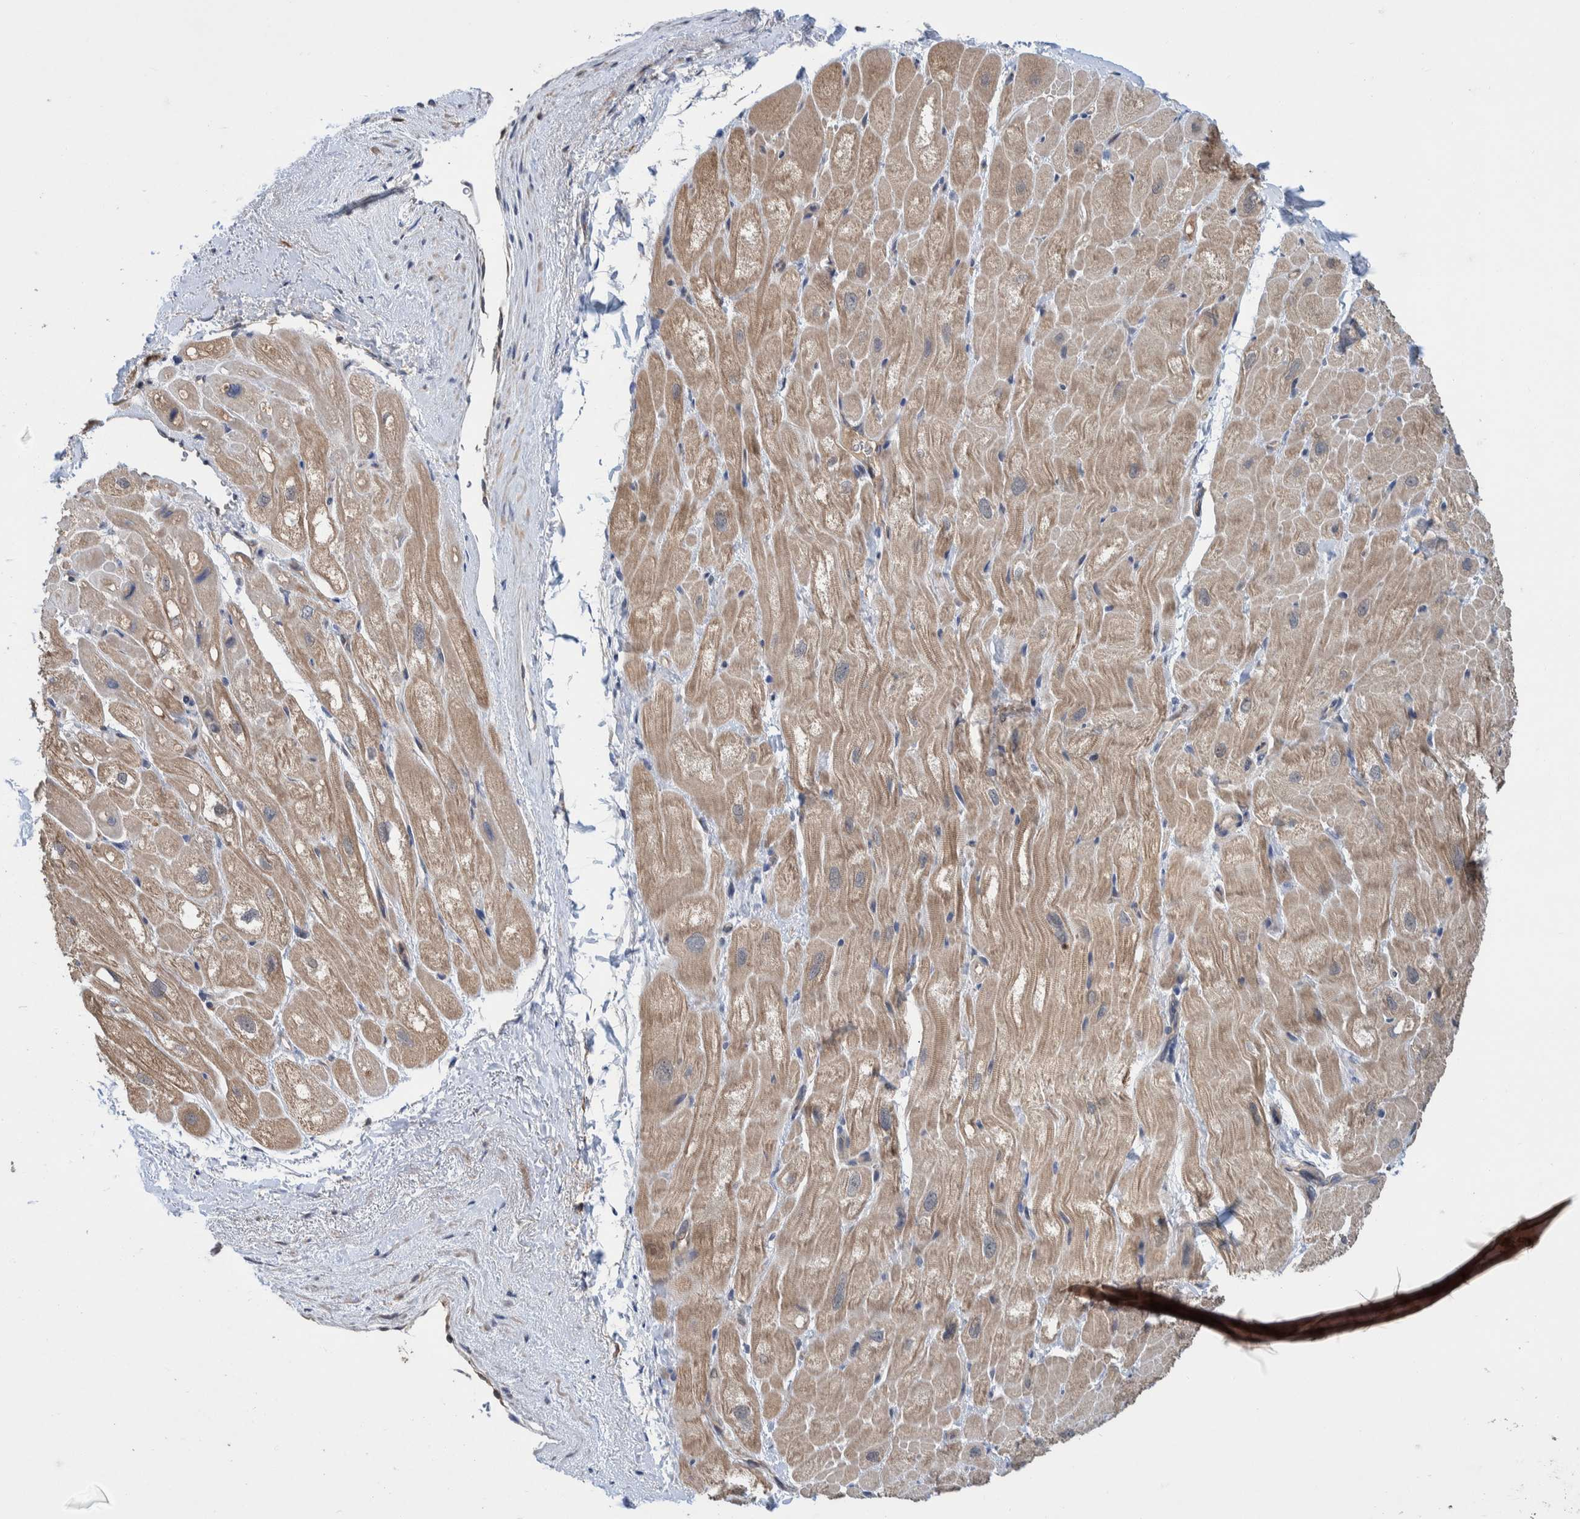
{"staining": {"intensity": "weak", "quantity": "25%-75%", "location": "cytoplasmic/membranous"}, "tissue": "heart muscle", "cell_type": "Cardiomyocytes", "image_type": "normal", "snomed": [{"axis": "morphology", "description": "Normal tissue, NOS"}, {"axis": "topography", "description": "Heart"}], "caption": "DAB (3,3'-diaminobenzidine) immunohistochemical staining of unremarkable human heart muscle exhibits weak cytoplasmic/membranous protein expression in about 25%-75% of cardiomyocytes.", "gene": "PLPBP", "patient": {"sex": "male", "age": 49}}